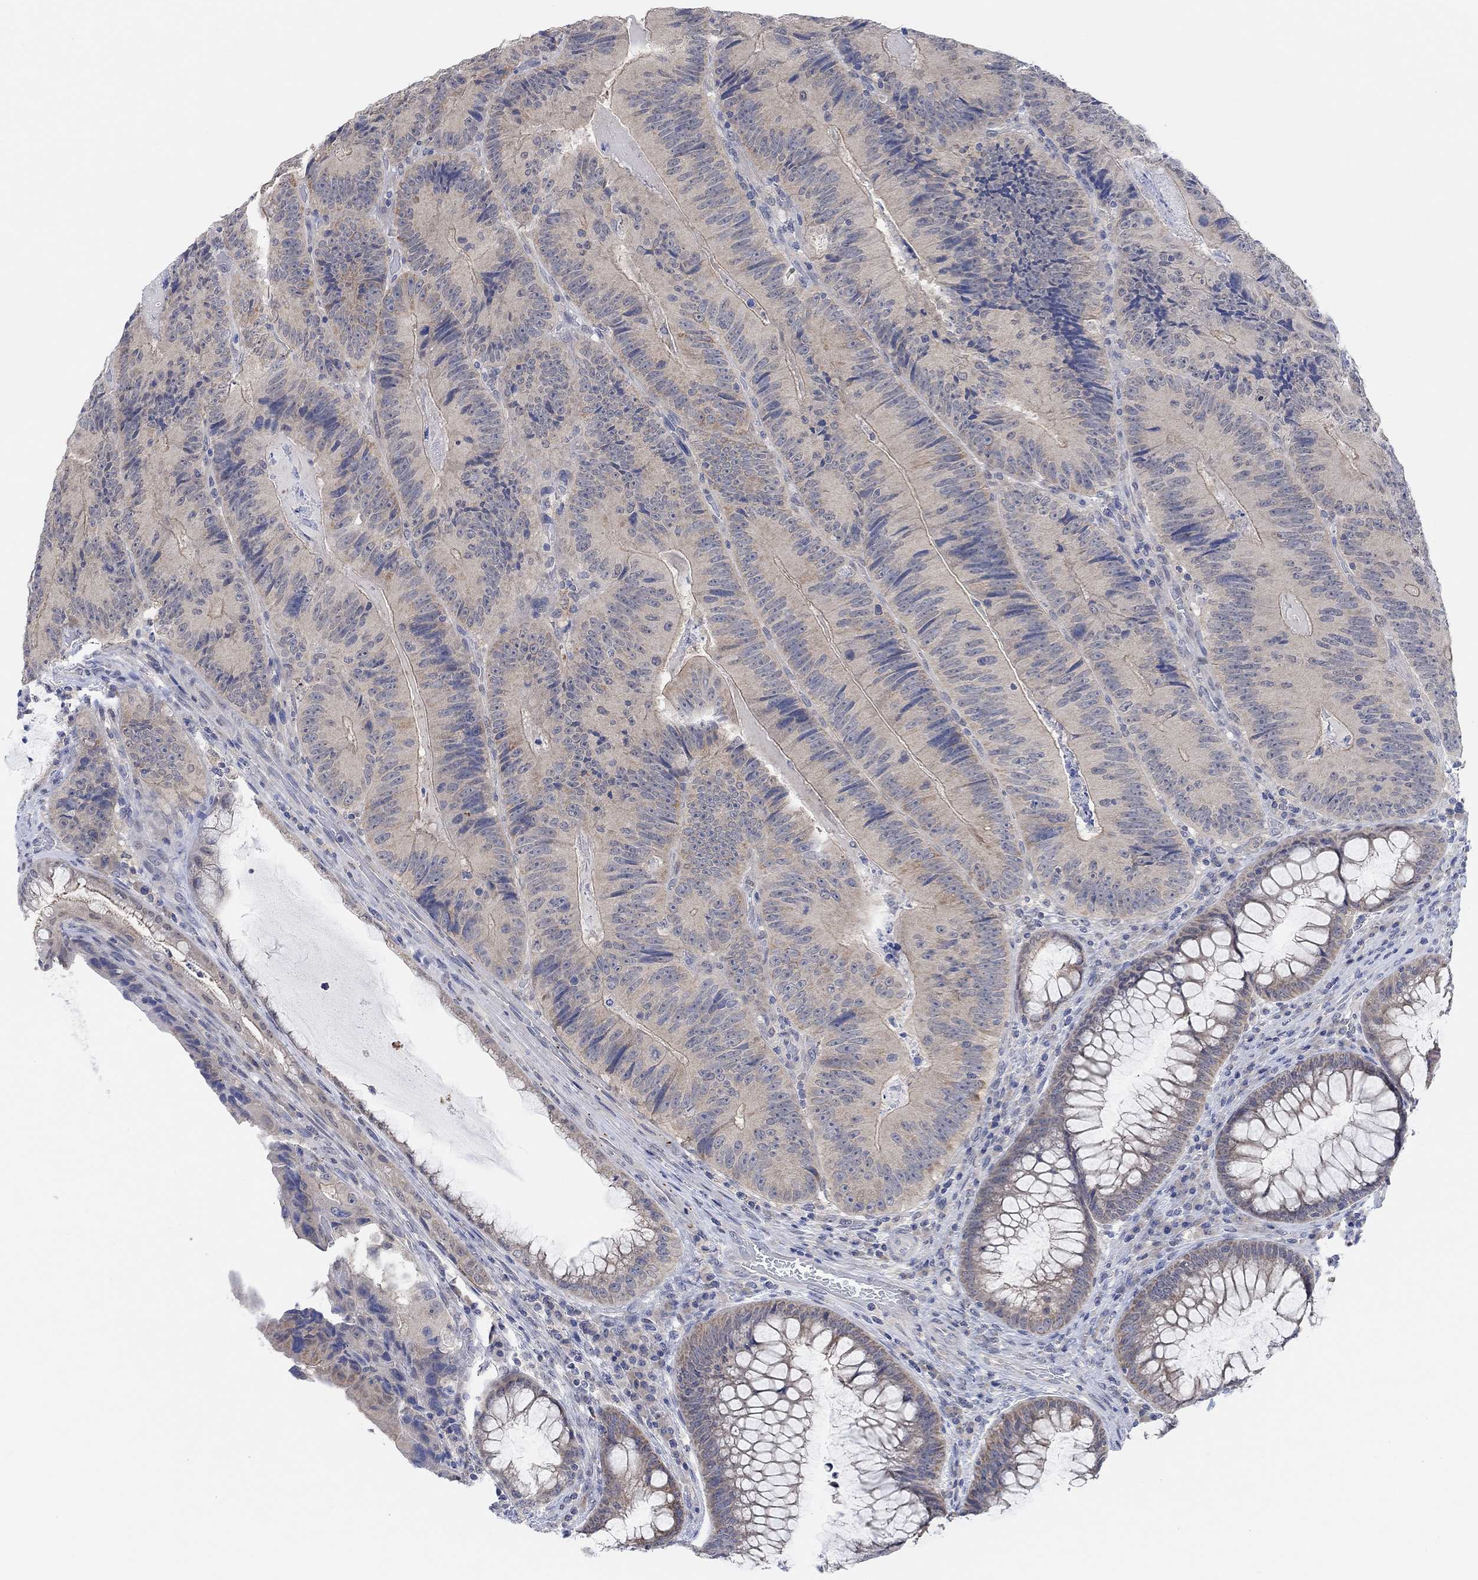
{"staining": {"intensity": "weak", "quantity": "<25%", "location": "cytoplasmic/membranous"}, "tissue": "colorectal cancer", "cell_type": "Tumor cells", "image_type": "cancer", "snomed": [{"axis": "morphology", "description": "Adenocarcinoma, NOS"}, {"axis": "topography", "description": "Colon"}], "caption": "This is an immunohistochemistry histopathology image of human colorectal cancer. There is no staining in tumor cells.", "gene": "RIMS1", "patient": {"sex": "female", "age": 86}}